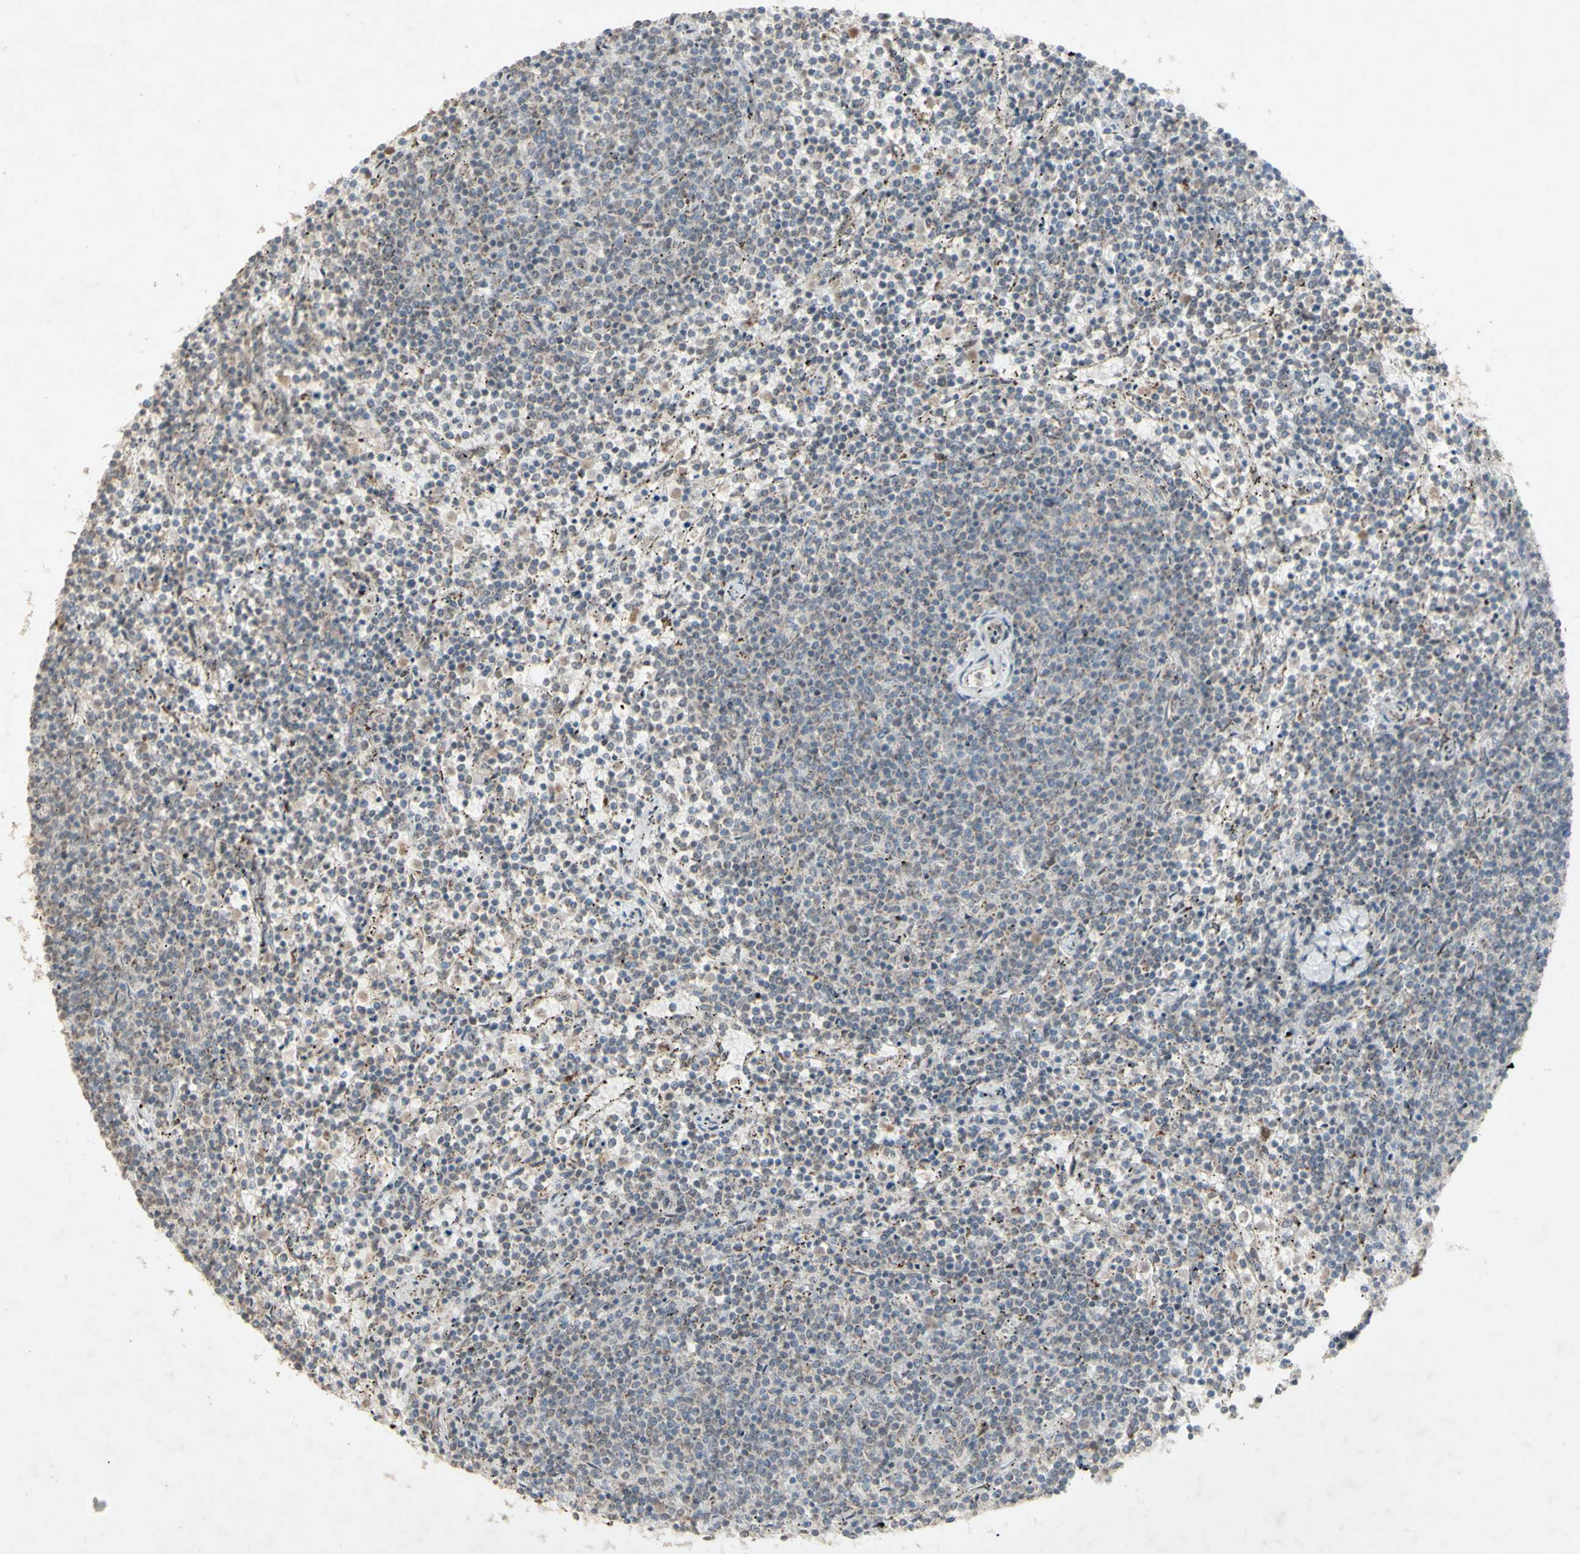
{"staining": {"intensity": "negative", "quantity": "none", "location": "none"}, "tissue": "lymphoma", "cell_type": "Tumor cells", "image_type": "cancer", "snomed": [{"axis": "morphology", "description": "Malignant lymphoma, non-Hodgkin's type, Low grade"}, {"axis": "topography", "description": "Spleen"}], "caption": "A high-resolution photomicrograph shows immunohistochemistry (IHC) staining of malignant lymphoma, non-Hodgkin's type (low-grade), which shows no significant positivity in tumor cells.", "gene": "CENPB", "patient": {"sex": "female", "age": 50}}